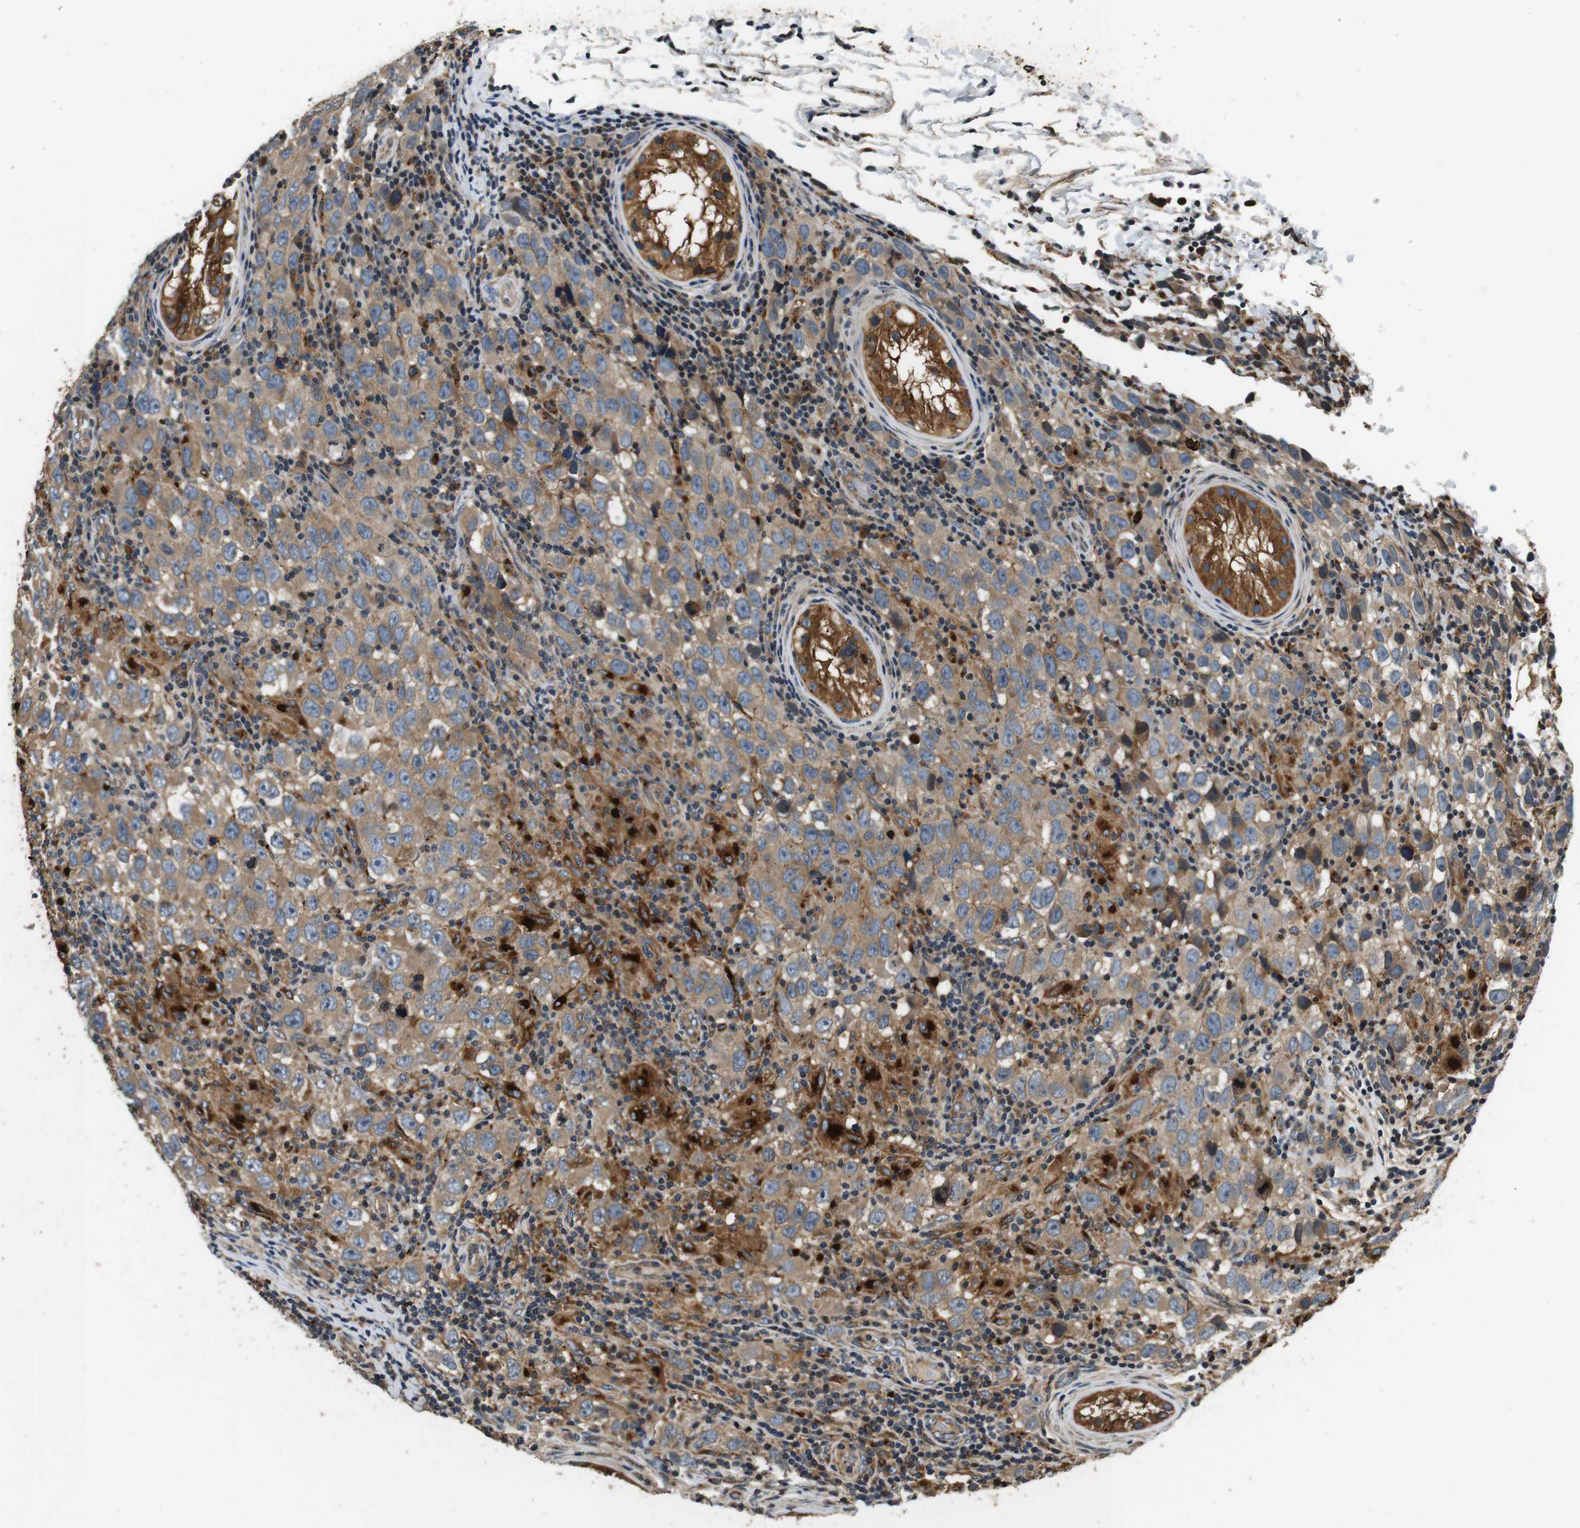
{"staining": {"intensity": "moderate", "quantity": ">75%", "location": "cytoplasmic/membranous"}, "tissue": "testis cancer", "cell_type": "Tumor cells", "image_type": "cancer", "snomed": [{"axis": "morphology", "description": "Carcinoma, Embryonal, NOS"}, {"axis": "topography", "description": "Testis"}], "caption": "Moderate cytoplasmic/membranous positivity is seen in approximately >75% of tumor cells in testis embryonal carcinoma.", "gene": "TXNRD1", "patient": {"sex": "male", "age": 21}}